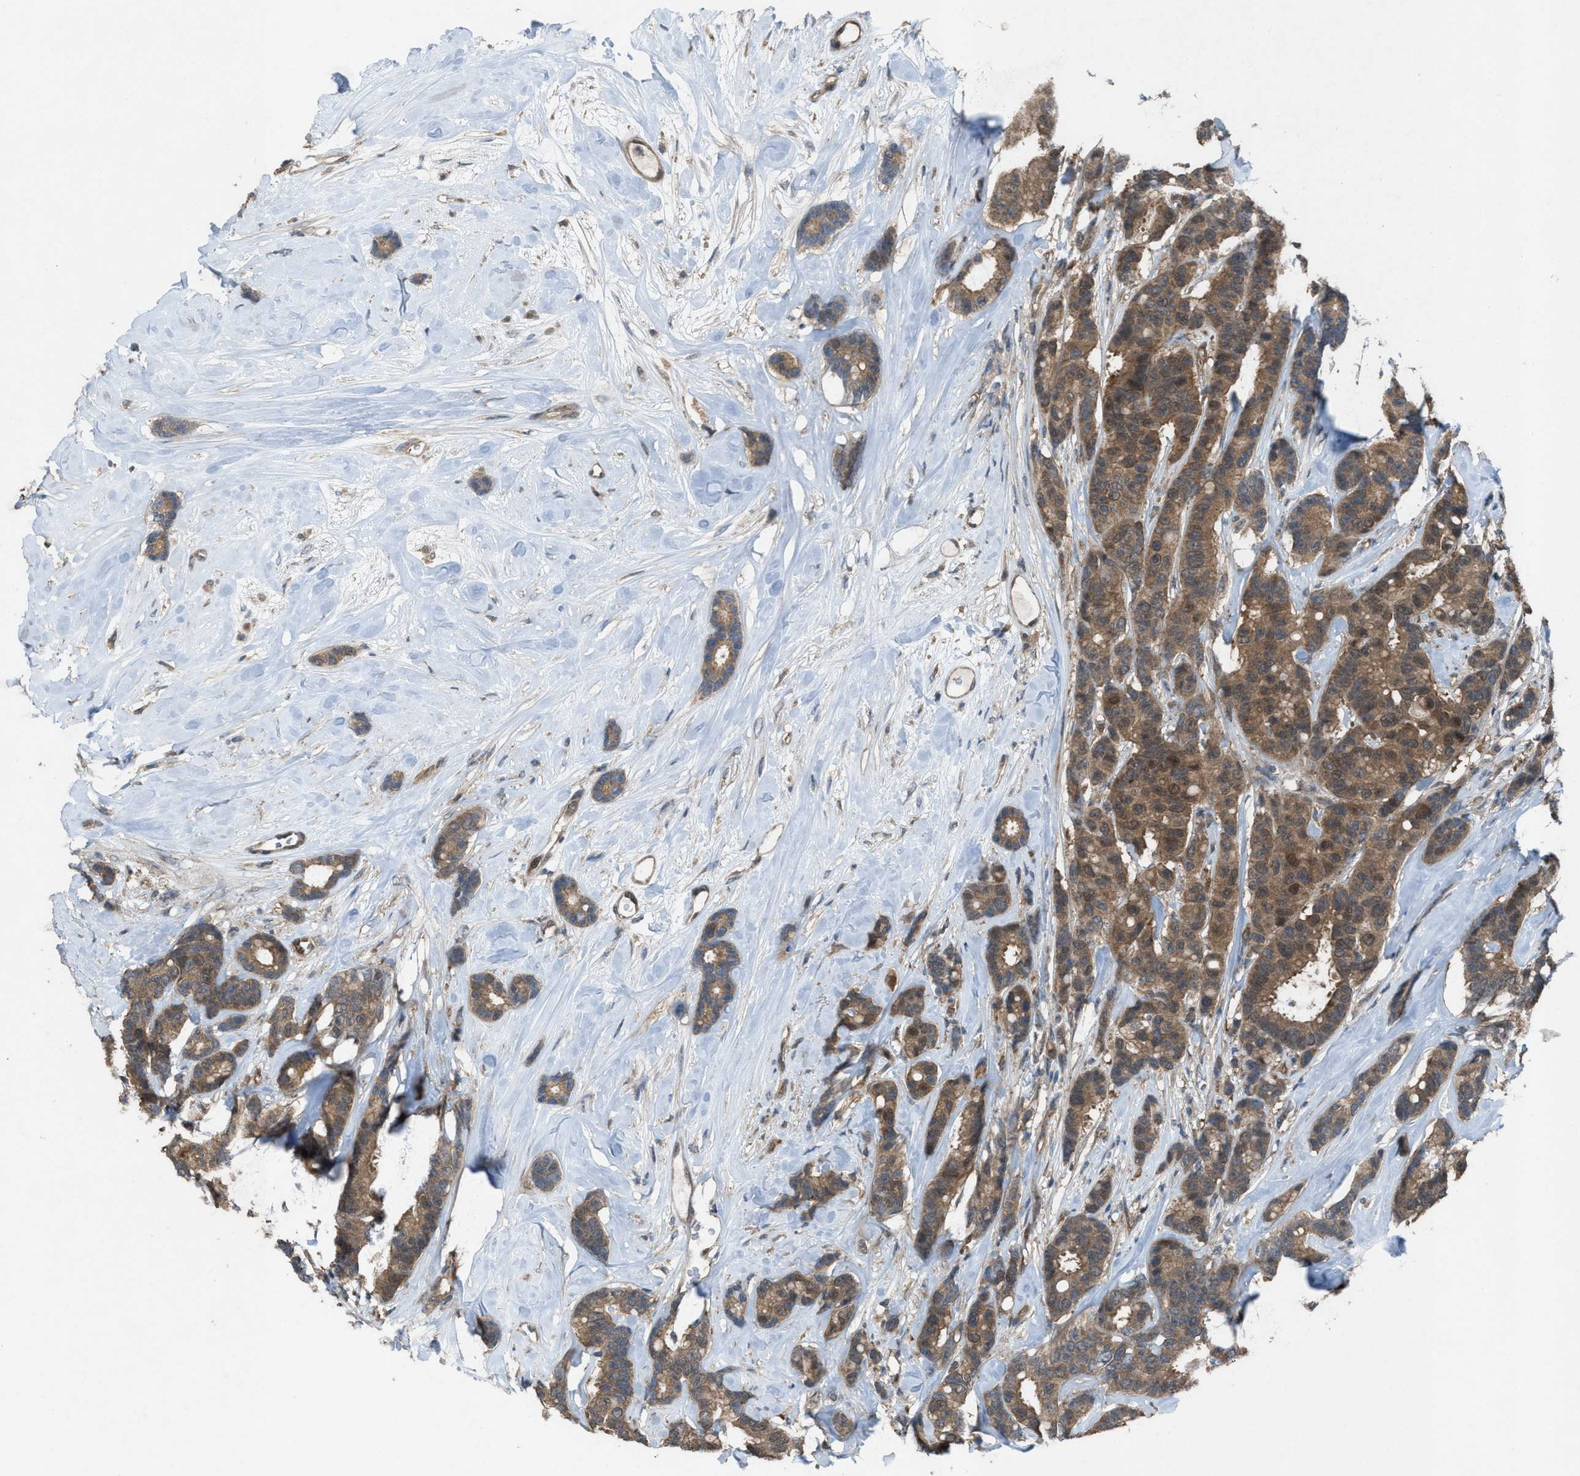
{"staining": {"intensity": "moderate", "quantity": ">75%", "location": "cytoplasmic/membranous"}, "tissue": "breast cancer", "cell_type": "Tumor cells", "image_type": "cancer", "snomed": [{"axis": "morphology", "description": "Duct carcinoma"}, {"axis": "topography", "description": "Breast"}], "caption": "Immunohistochemistry (IHC) of breast cancer (infiltrating ductal carcinoma) demonstrates medium levels of moderate cytoplasmic/membranous staining in about >75% of tumor cells. Nuclei are stained in blue.", "gene": "PLAA", "patient": {"sex": "female", "age": 87}}